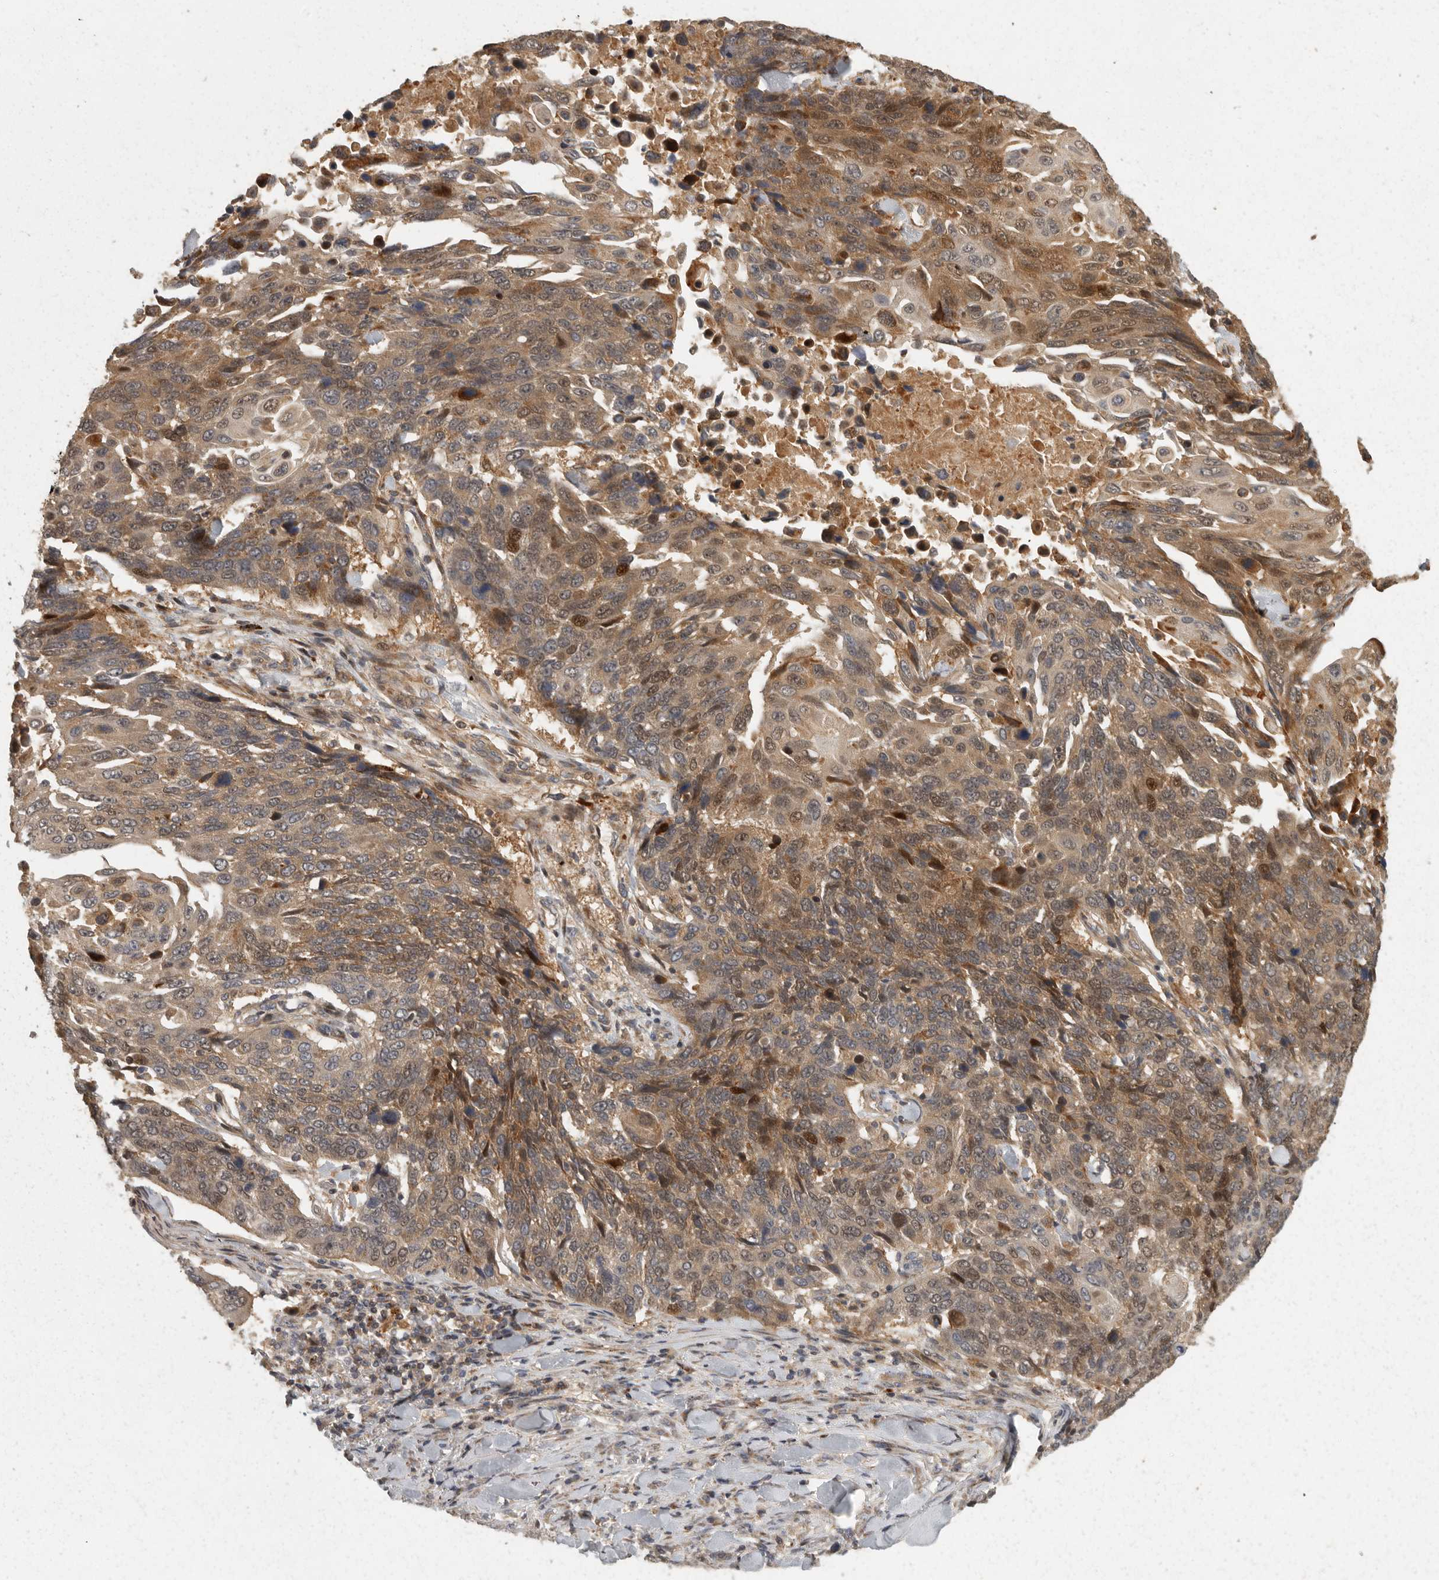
{"staining": {"intensity": "moderate", "quantity": ">75%", "location": "cytoplasmic/membranous,nuclear"}, "tissue": "lung cancer", "cell_type": "Tumor cells", "image_type": "cancer", "snomed": [{"axis": "morphology", "description": "Squamous cell carcinoma, NOS"}, {"axis": "topography", "description": "Lung"}], "caption": "DAB (3,3'-diaminobenzidine) immunohistochemical staining of human lung squamous cell carcinoma shows moderate cytoplasmic/membranous and nuclear protein positivity in about >75% of tumor cells.", "gene": "SWT1", "patient": {"sex": "male", "age": 66}}